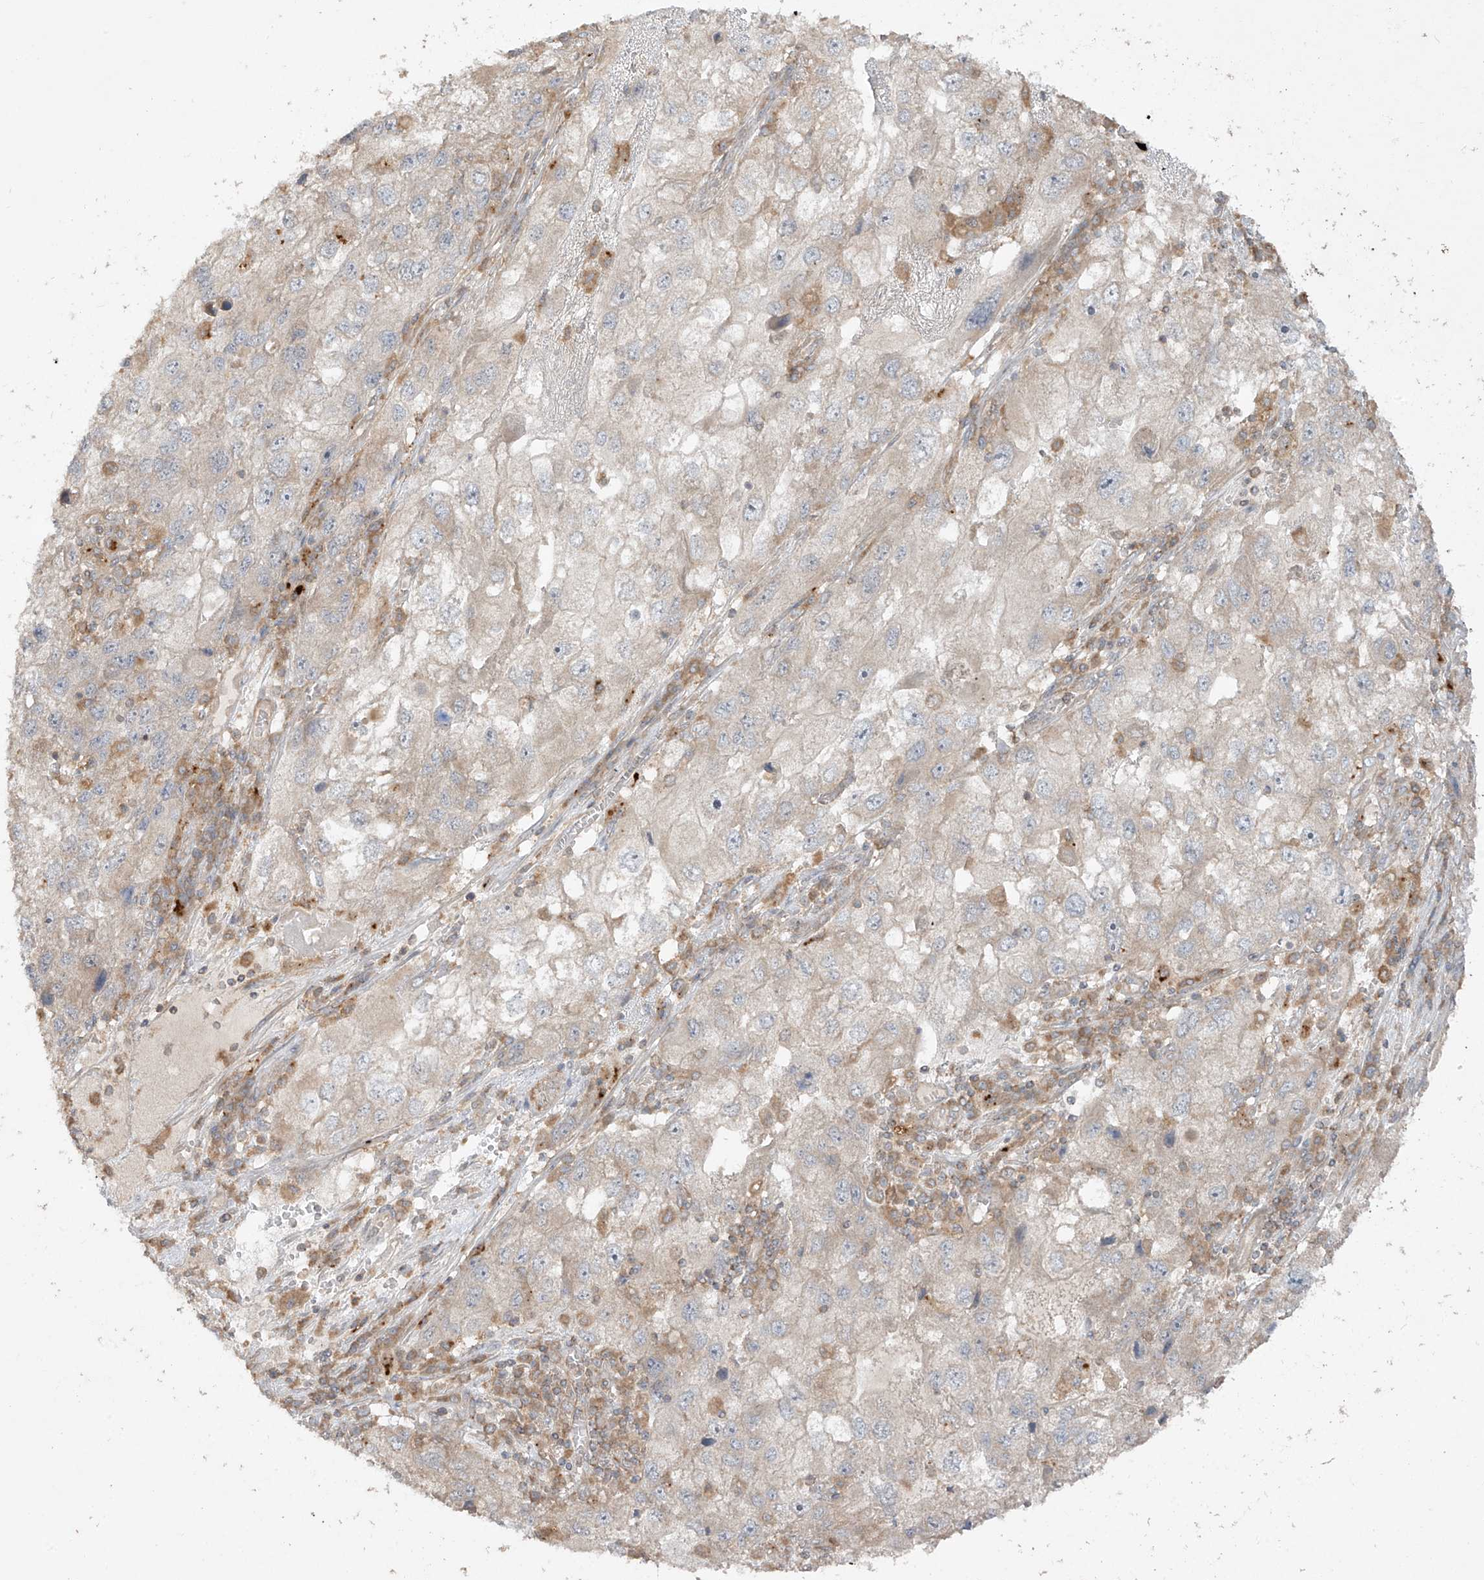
{"staining": {"intensity": "weak", "quantity": "<25%", "location": "cytoplasmic/membranous"}, "tissue": "endometrial cancer", "cell_type": "Tumor cells", "image_type": "cancer", "snomed": [{"axis": "morphology", "description": "Adenocarcinoma, NOS"}, {"axis": "topography", "description": "Endometrium"}], "caption": "A high-resolution image shows immunohistochemistry (IHC) staining of endometrial adenocarcinoma, which demonstrates no significant staining in tumor cells.", "gene": "LDAH", "patient": {"sex": "female", "age": 49}}